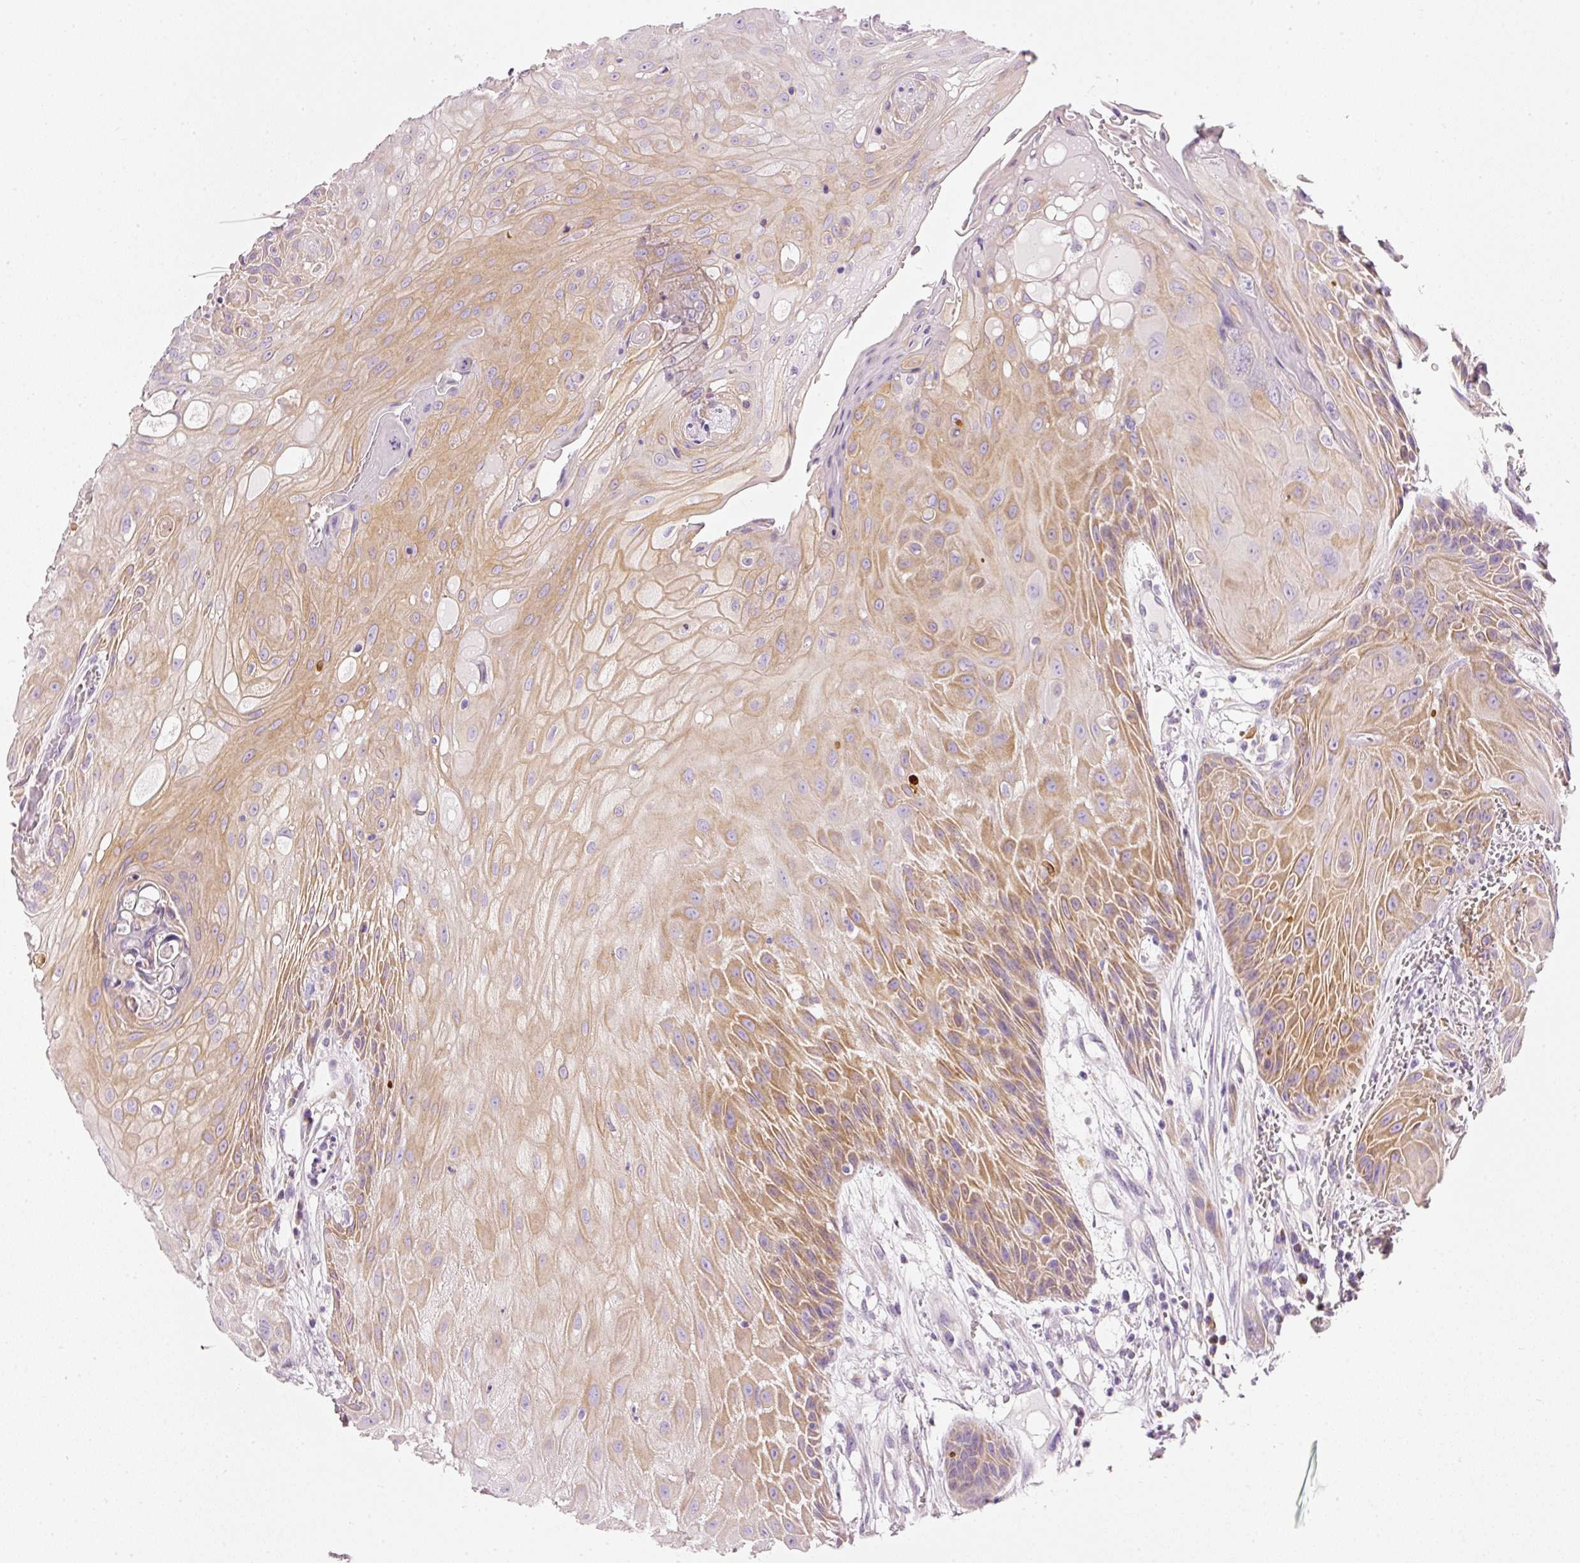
{"staining": {"intensity": "moderate", "quantity": ">75%", "location": "cytoplasmic/membranous"}, "tissue": "head and neck cancer", "cell_type": "Tumor cells", "image_type": "cancer", "snomed": [{"axis": "morphology", "description": "Squamous cell carcinoma, NOS"}, {"axis": "topography", "description": "Head-Neck"}], "caption": "A high-resolution image shows IHC staining of squamous cell carcinoma (head and neck), which shows moderate cytoplasmic/membranous positivity in about >75% of tumor cells.", "gene": "PDXDC1", "patient": {"sex": "female", "age": 73}}